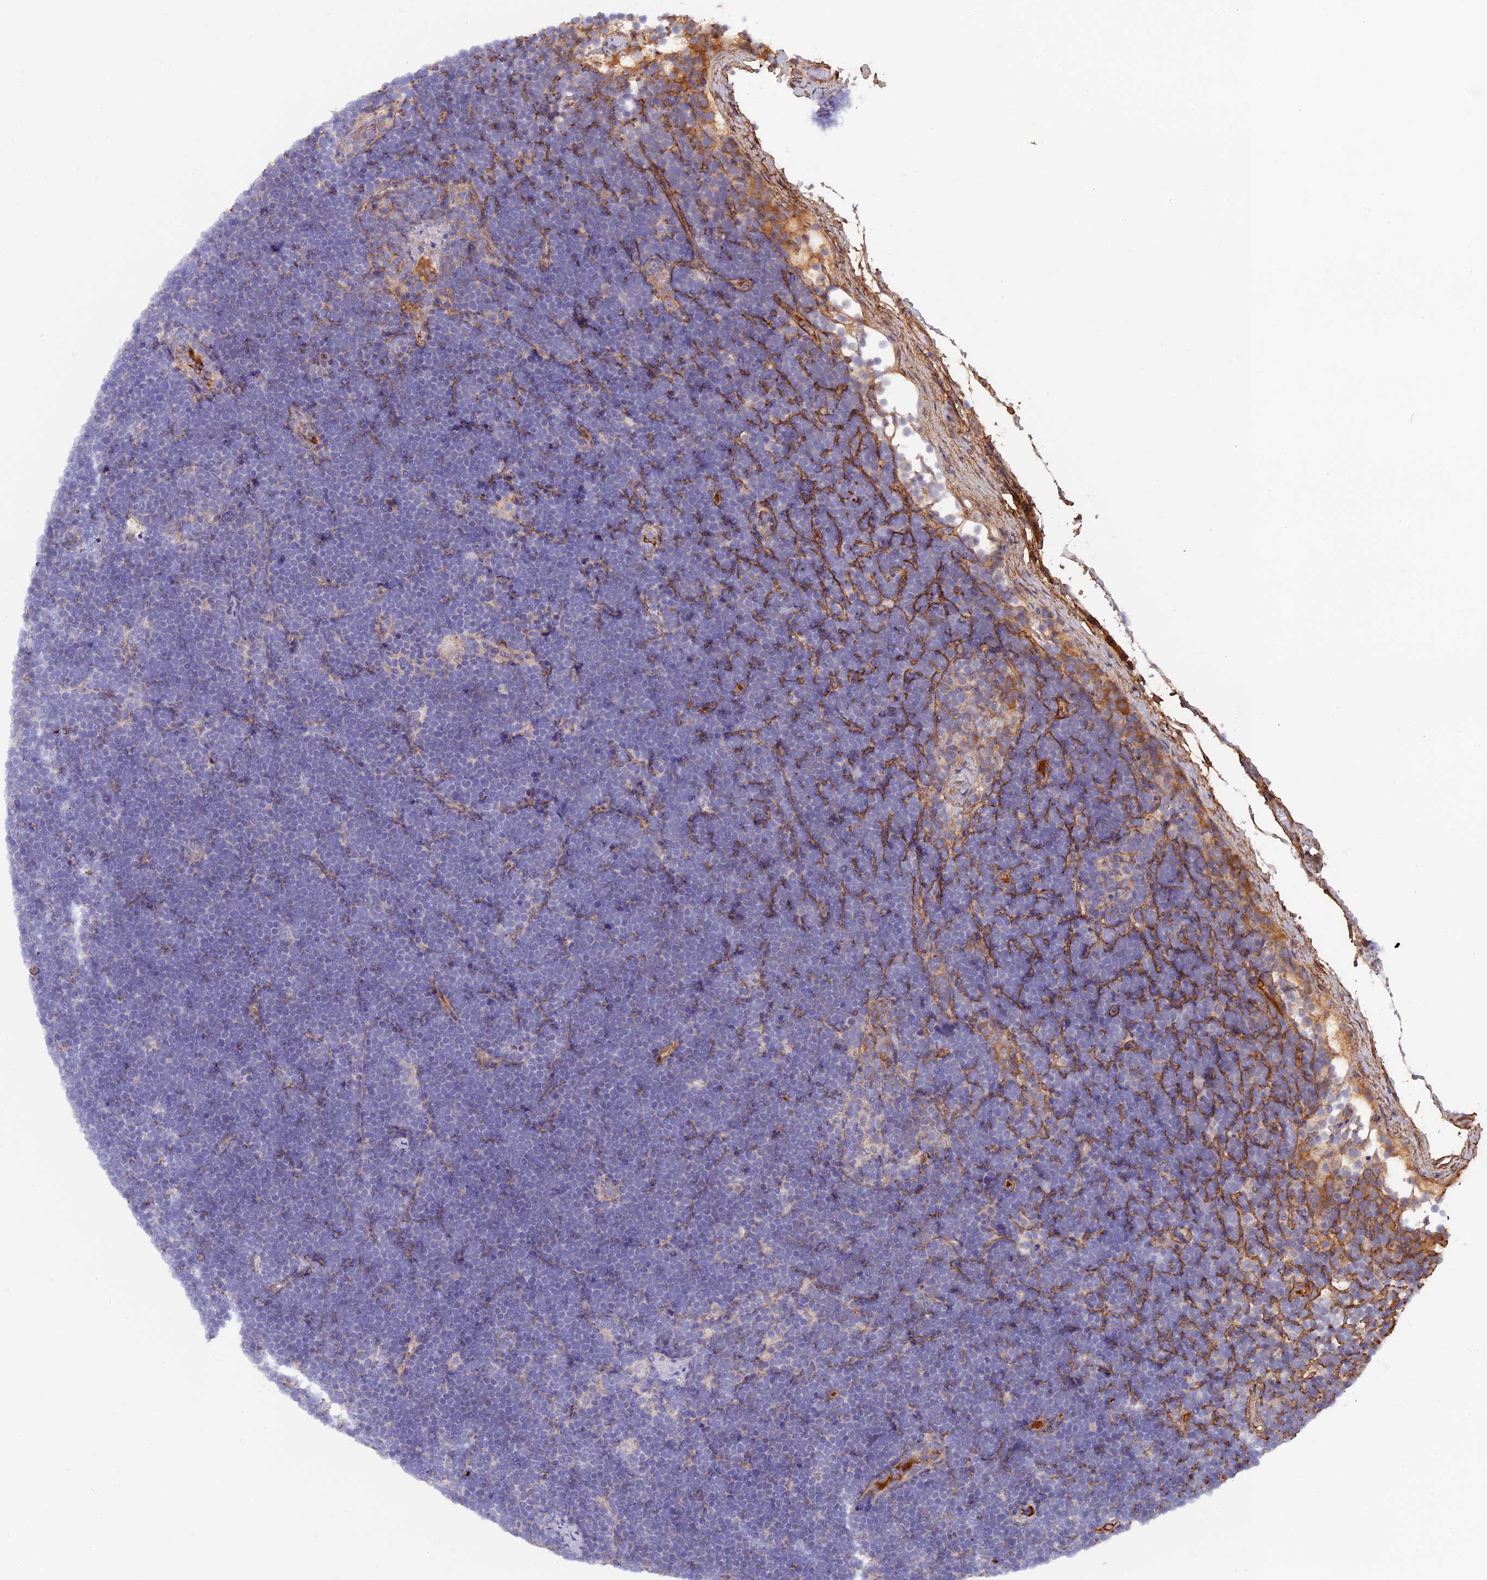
{"staining": {"intensity": "negative", "quantity": "none", "location": "none"}, "tissue": "lymphoma", "cell_type": "Tumor cells", "image_type": "cancer", "snomed": [{"axis": "morphology", "description": "Malignant lymphoma, non-Hodgkin's type, High grade"}, {"axis": "topography", "description": "Lymph node"}], "caption": "An immunohistochemistry histopathology image of malignant lymphoma, non-Hodgkin's type (high-grade) is shown. There is no staining in tumor cells of malignant lymphoma, non-Hodgkin's type (high-grade). The staining was performed using DAB (3,3'-diaminobenzidine) to visualize the protein expression in brown, while the nuclei were stained in blue with hematoxylin (Magnification: 20x).", "gene": "COL4A3", "patient": {"sex": "male", "age": 13}}